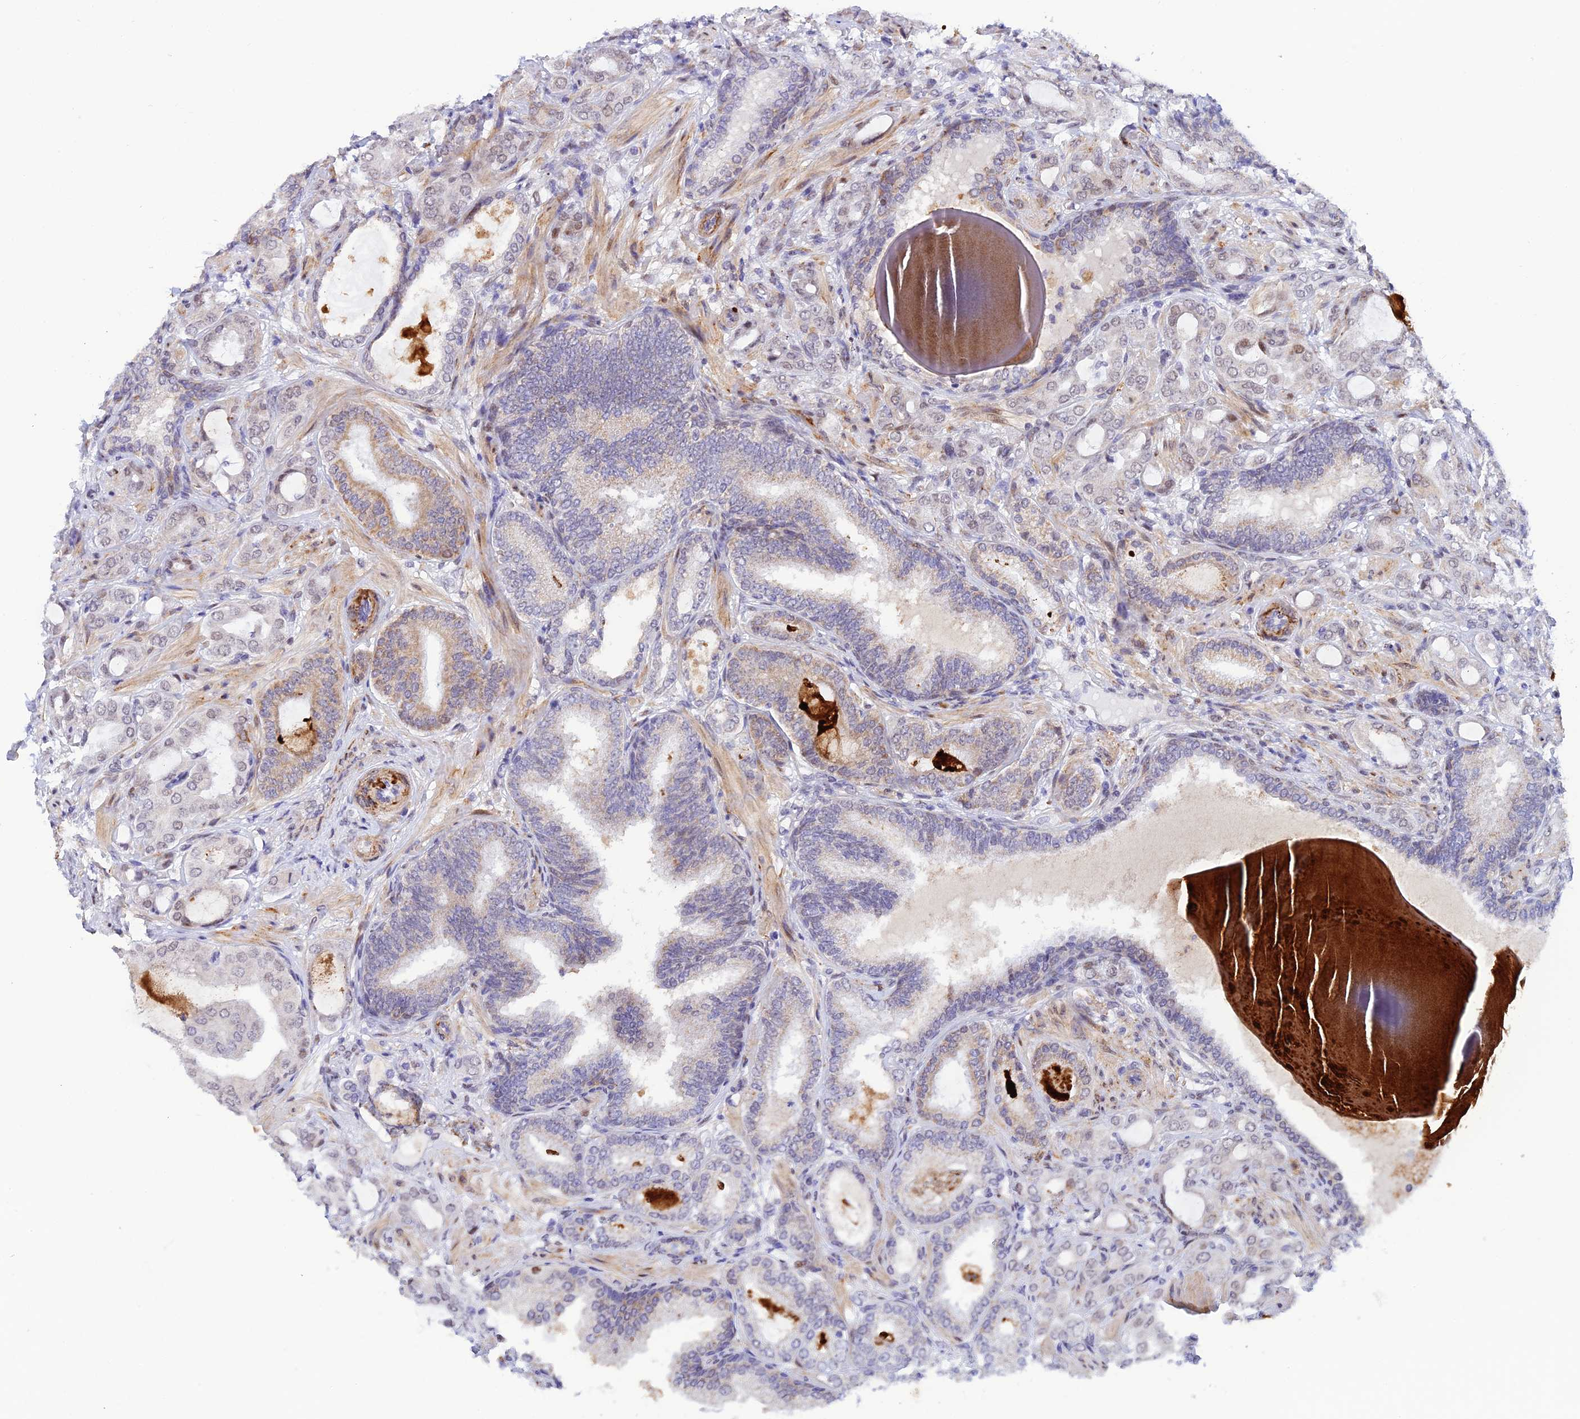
{"staining": {"intensity": "weak", "quantity": "<25%", "location": "cytoplasmic/membranous,nuclear"}, "tissue": "prostate cancer", "cell_type": "Tumor cells", "image_type": "cancer", "snomed": [{"axis": "morphology", "description": "Adenocarcinoma, Low grade"}, {"axis": "topography", "description": "Prostate"}], "caption": "Tumor cells show no significant positivity in prostate low-grade adenocarcinoma. Nuclei are stained in blue.", "gene": "WDR55", "patient": {"sex": "male", "age": 57}}